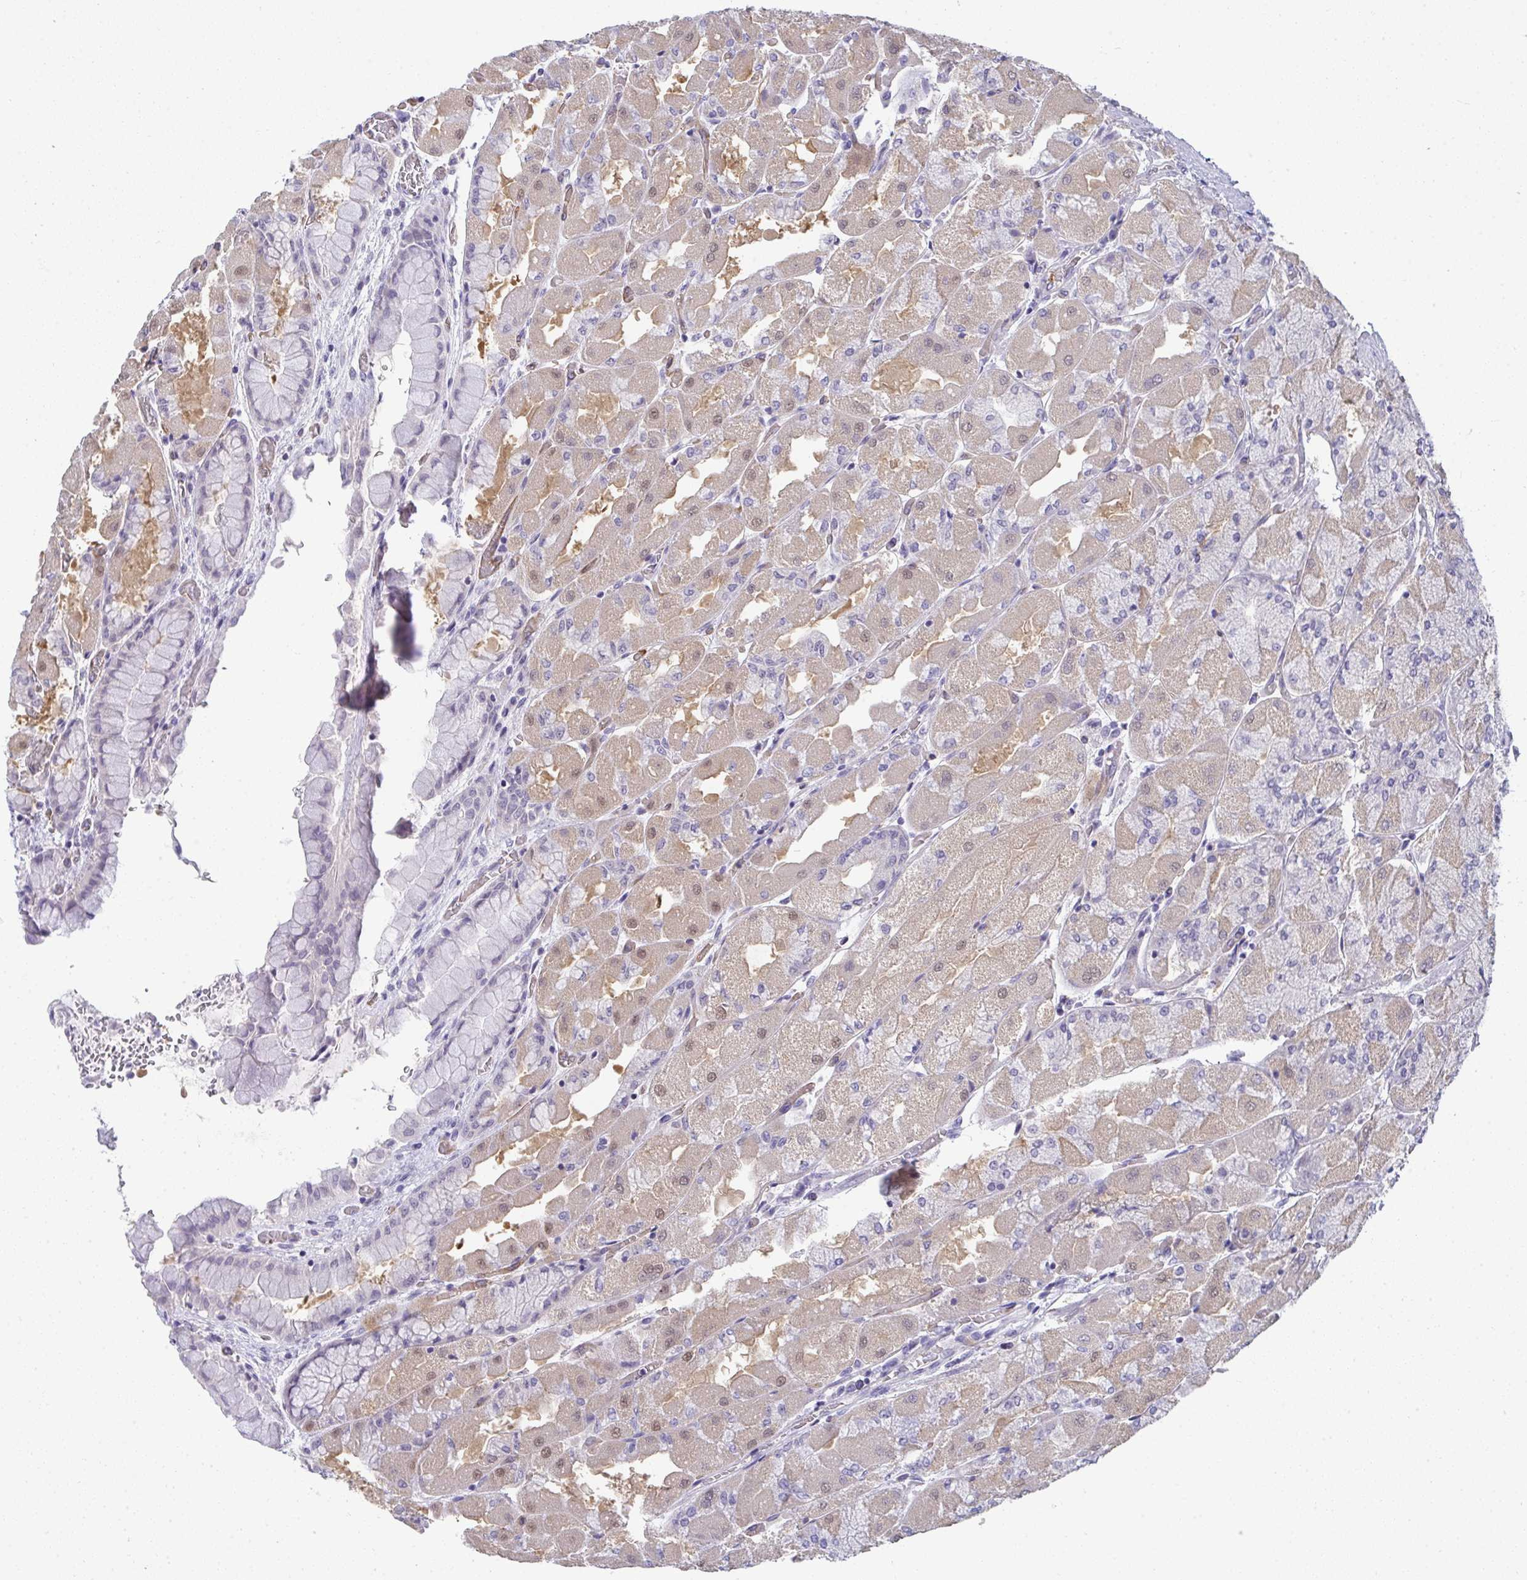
{"staining": {"intensity": "weak", "quantity": "<25%", "location": "nuclear"}, "tissue": "stomach", "cell_type": "Glandular cells", "image_type": "normal", "snomed": [{"axis": "morphology", "description": "Normal tissue, NOS"}, {"axis": "topography", "description": "Stomach"}], "caption": "Protein analysis of benign stomach shows no significant staining in glandular cells. The staining was performed using DAB to visualize the protein expression in brown, while the nuclei were stained in blue with hematoxylin (Magnification: 20x).", "gene": "TMEM82", "patient": {"sex": "female", "age": 61}}